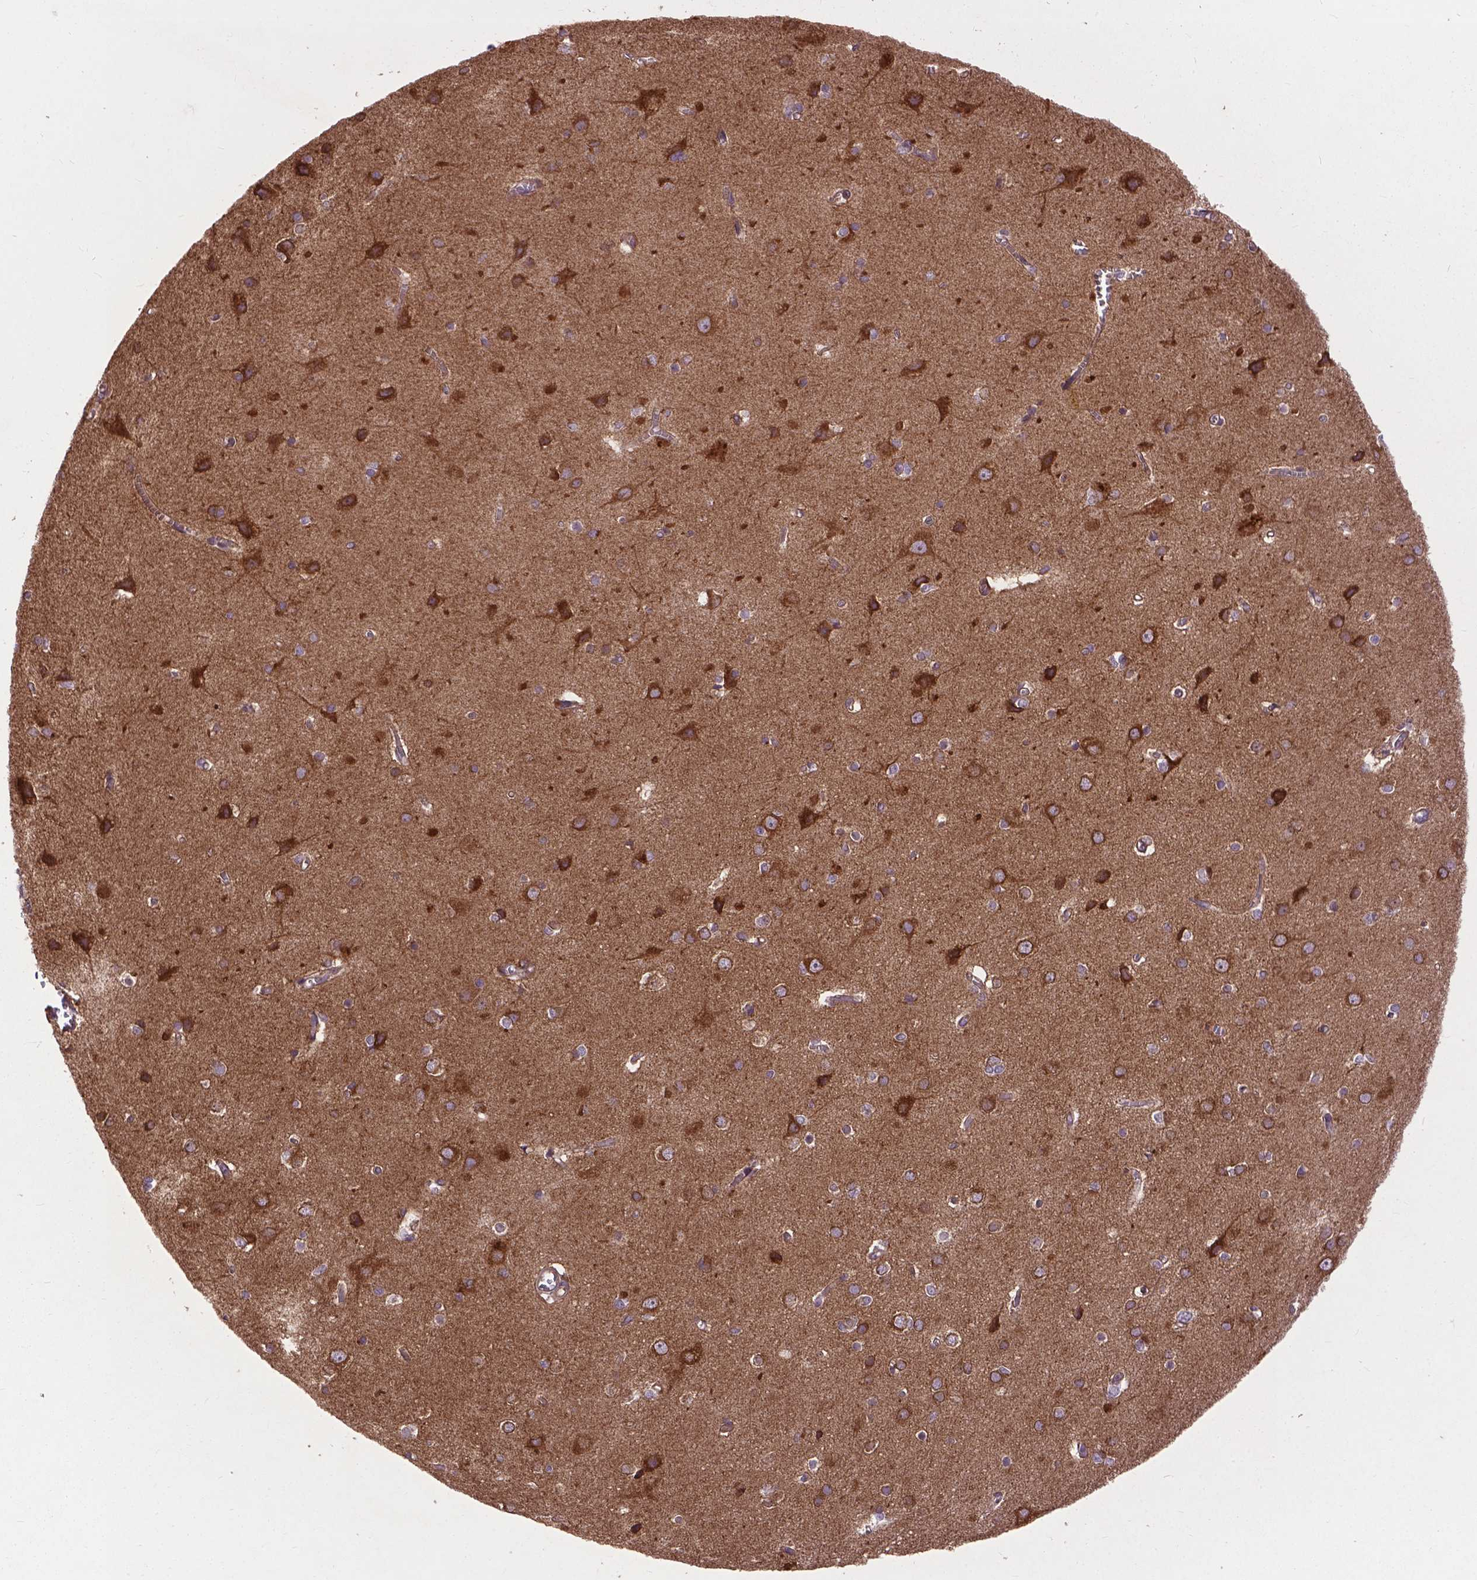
{"staining": {"intensity": "moderate", "quantity": ">75%", "location": "cytoplasmic/membranous"}, "tissue": "cerebral cortex", "cell_type": "Endothelial cells", "image_type": "normal", "snomed": [{"axis": "morphology", "description": "Normal tissue, NOS"}, {"axis": "topography", "description": "Cerebral cortex"}], "caption": "DAB (3,3'-diaminobenzidine) immunohistochemical staining of normal human cerebral cortex exhibits moderate cytoplasmic/membranous protein positivity in about >75% of endothelial cells. The staining is performed using DAB brown chromogen to label protein expression. The nuclei are counter-stained blue using hematoxylin.", "gene": "ZNF616", "patient": {"sex": "male", "age": 37}}